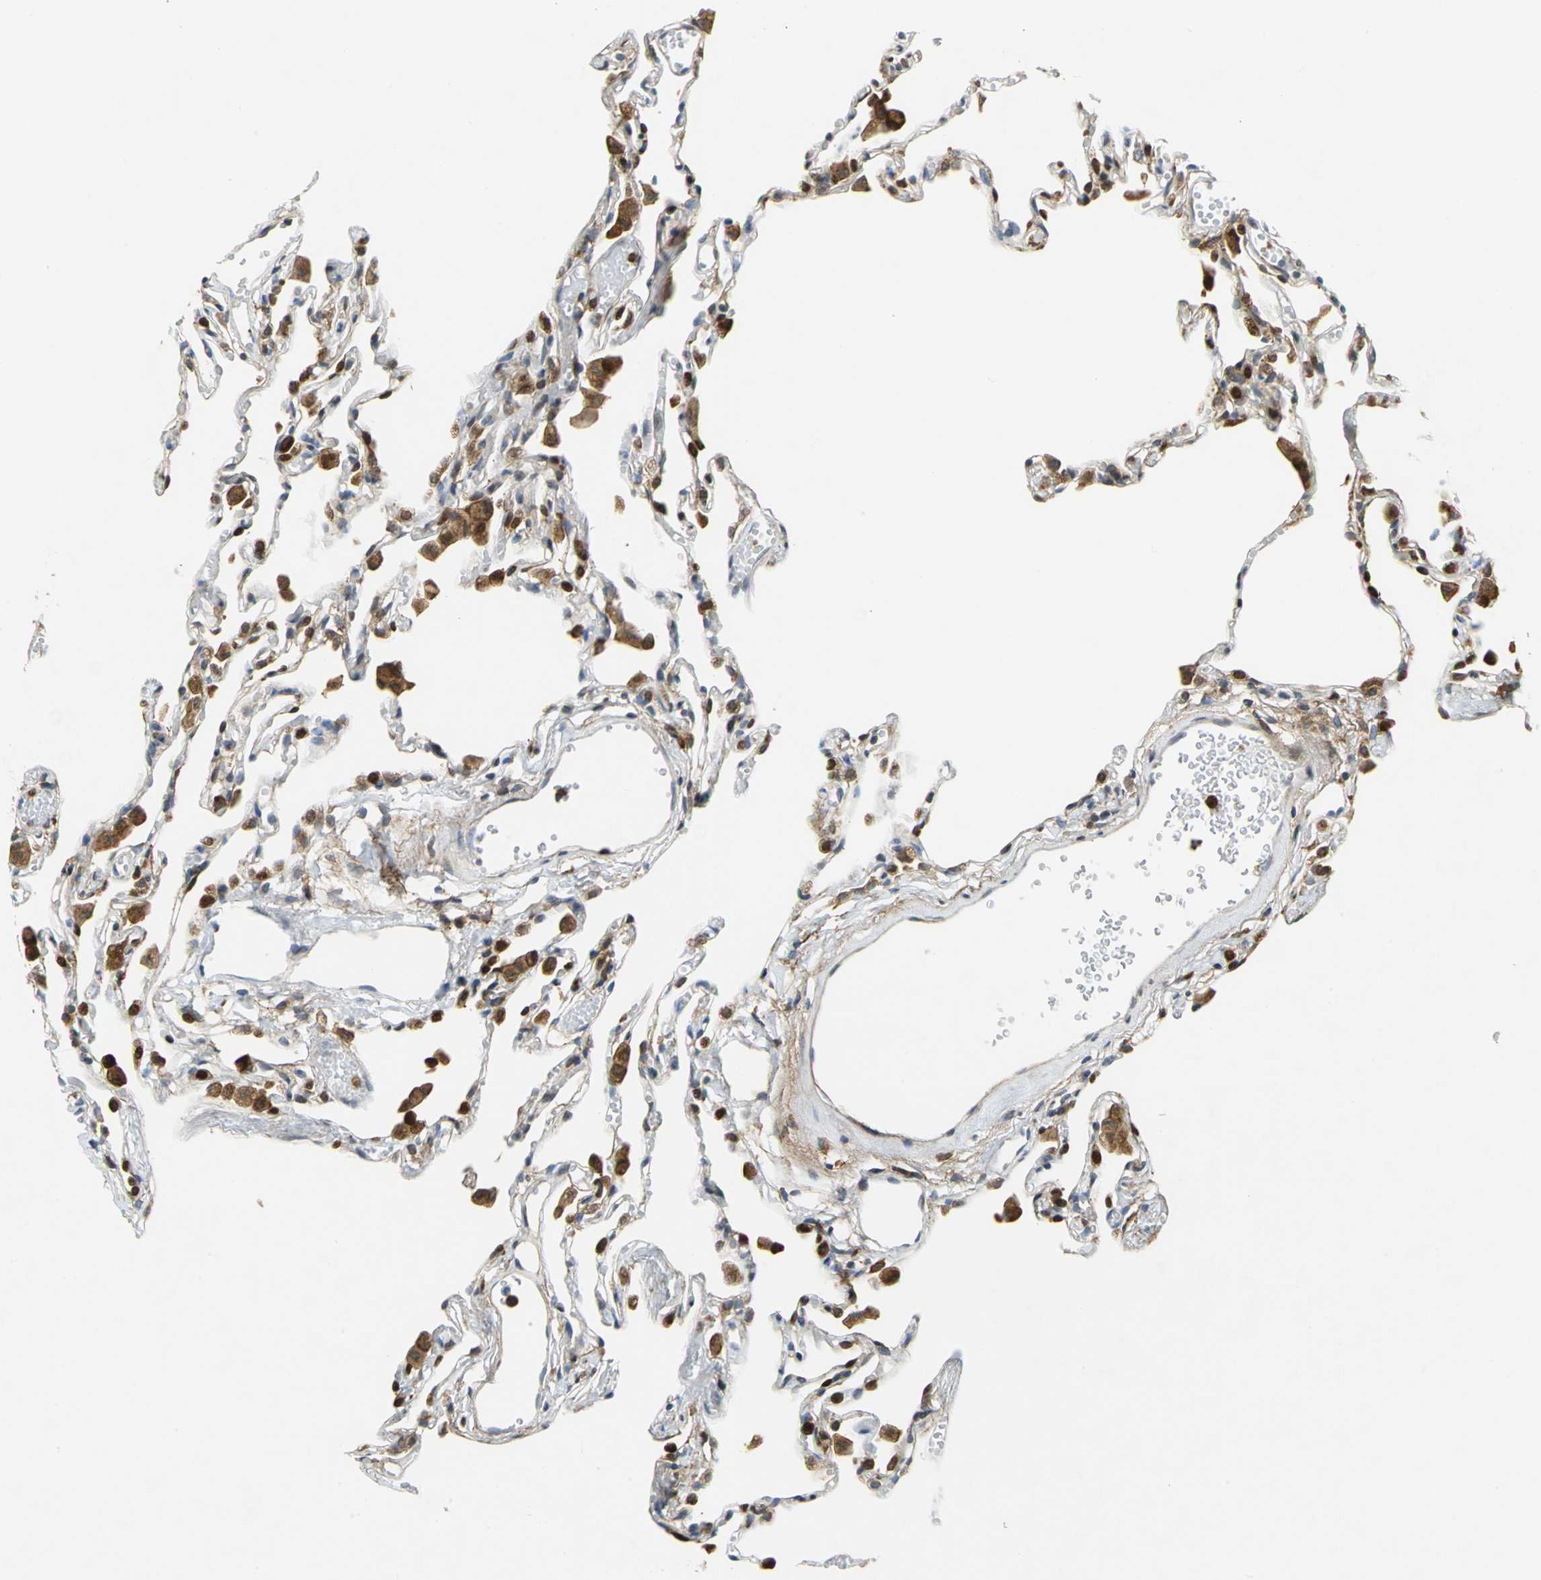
{"staining": {"intensity": "strong", "quantity": "25%-75%", "location": "cytoplasmic/membranous,nuclear"}, "tissue": "lung", "cell_type": "Alveolar cells", "image_type": "normal", "snomed": [{"axis": "morphology", "description": "Normal tissue, NOS"}, {"axis": "topography", "description": "Lung"}], "caption": "IHC staining of unremarkable lung, which reveals high levels of strong cytoplasmic/membranous,nuclear positivity in approximately 25%-75% of alveolar cells indicating strong cytoplasmic/membranous,nuclear protein expression. The staining was performed using DAB (brown) for protein detection and nuclei were counterstained in hematoxylin (blue).", "gene": "YBX1", "patient": {"sex": "female", "age": 49}}